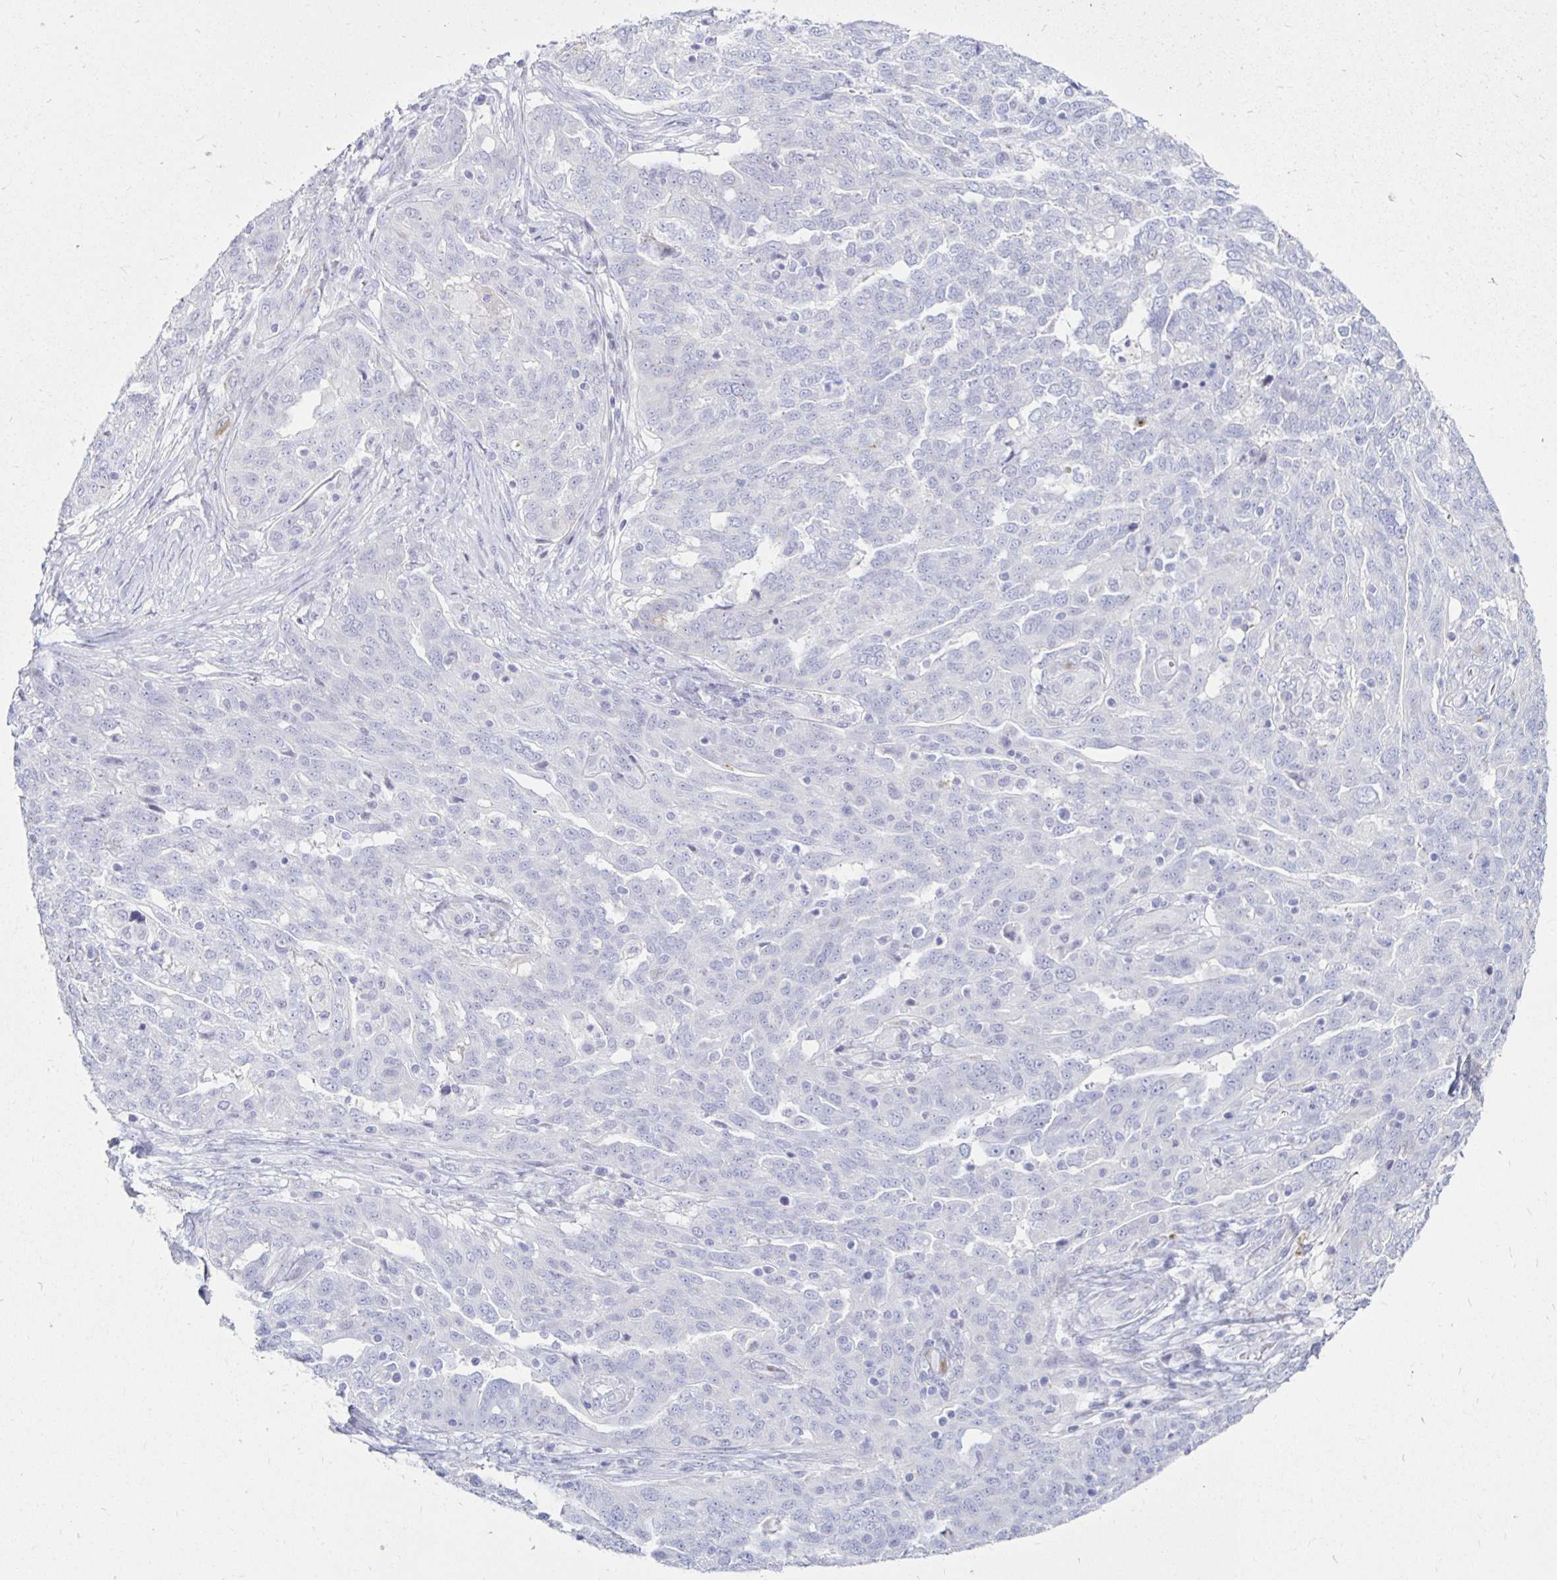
{"staining": {"intensity": "negative", "quantity": "none", "location": "none"}, "tissue": "ovarian cancer", "cell_type": "Tumor cells", "image_type": "cancer", "snomed": [{"axis": "morphology", "description": "Cystadenocarcinoma, serous, NOS"}, {"axis": "topography", "description": "Ovary"}], "caption": "Ovarian cancer was stained to show a protein in brown. There is no significant expression in tumor cells.", "gene": "TIMP1", "patient": {"sex": "female", "age": 67}}